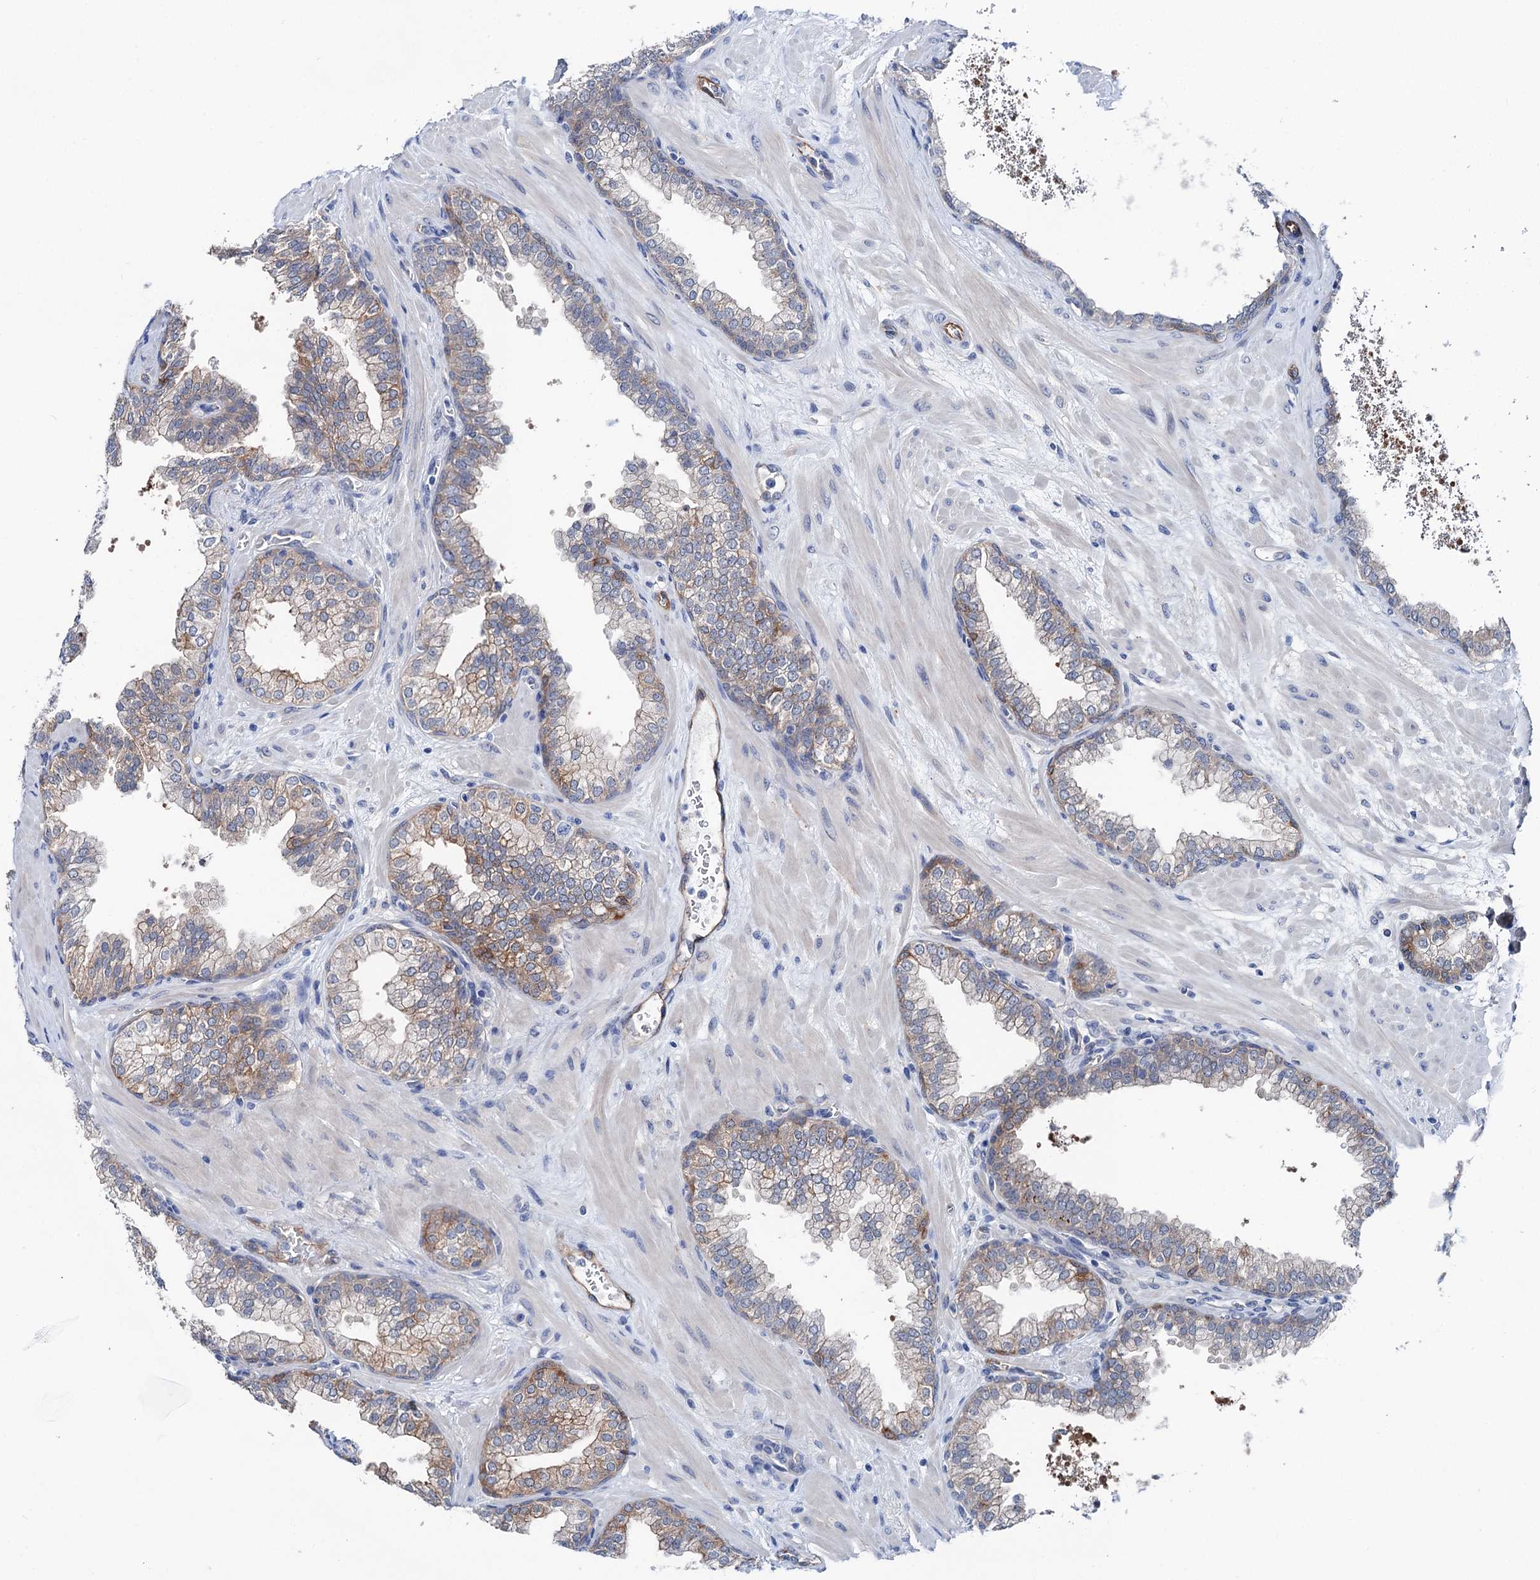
{"staining": {"intensity": "moderate", "quantity": "25%-75%", "location": "cytoplasmic/membranous"}, "tissue": "prostate", "cell_type": "Glandular cells", "image_type": "normal", "snomed": [{"axis": "morphology", "description": "Normal tissue, NOS"}, {"axis": "topography", "description": "Prostate"}], "caption": "Protein staining reveals moderate cytoplasmic/membranous positivity in about 25%-75% of glandular cells in unremarkable prostate. Immunohistochemistry stains the protein of interest in brown and the nuclei are stained blue.", "gene": "SHROOM1", "patient": {"sex": "male", "age": 60}}